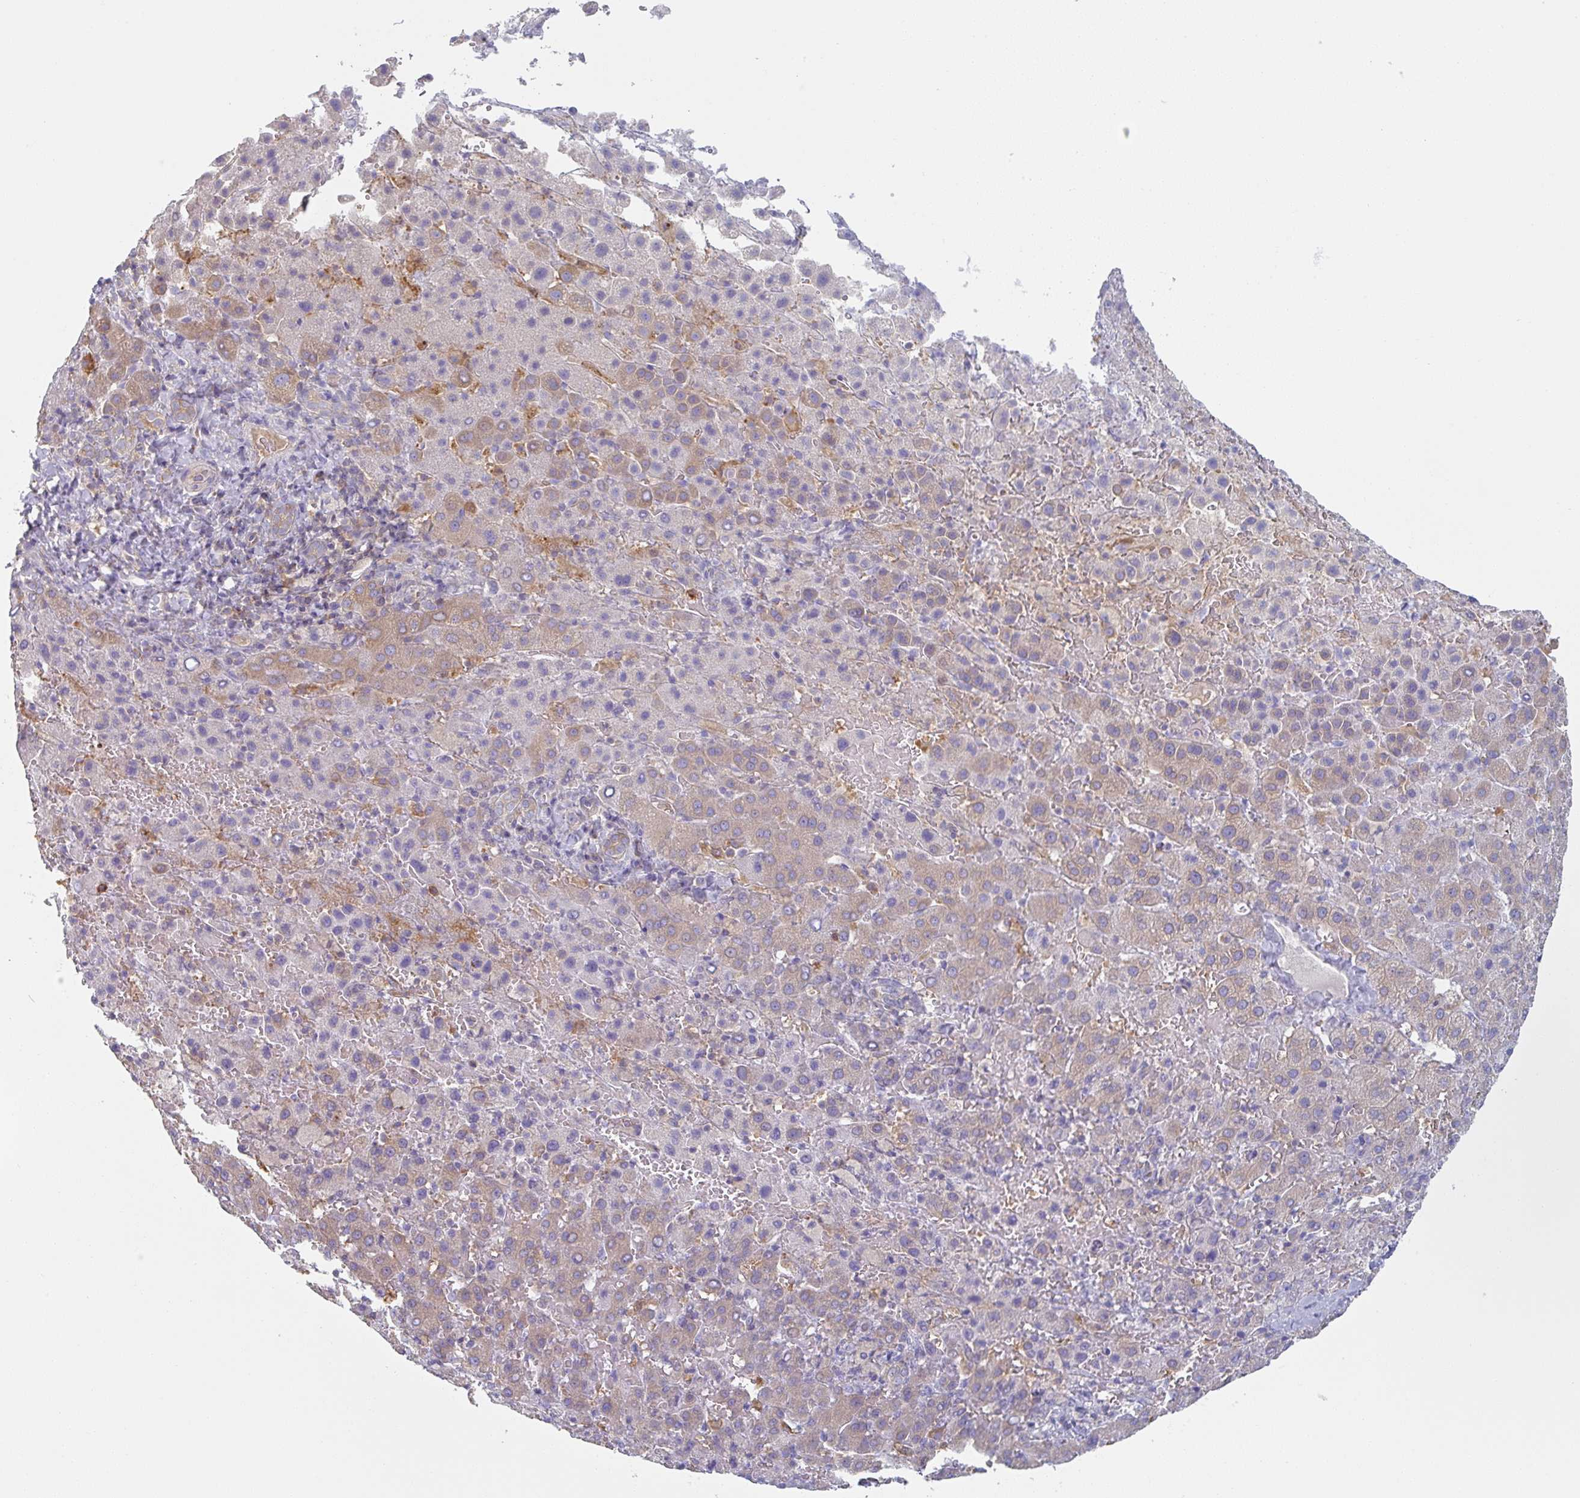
{"staining": {"intensity": "weak", "quantity": "25%-75%", "location": "cytoplasmic/membranous"}, "tissue": "liver cancer", "cell_type": "Tumor cells", "image_type": "cancer", "snomed": [{"axis": "morphology", "description": "Carcinoma, Hepatocellular, NOS"}, {"axis": "topography", "description": "Liver"}], "caption": "Brown immunohistochemical staining in human liver hepatocellular carcinoma displays weak cytoplasmic/membranous staining in approximately 25%-75% of tumor cells.", "gene": "AMPD2", "patient": {"sex": "female", "age": 58}}